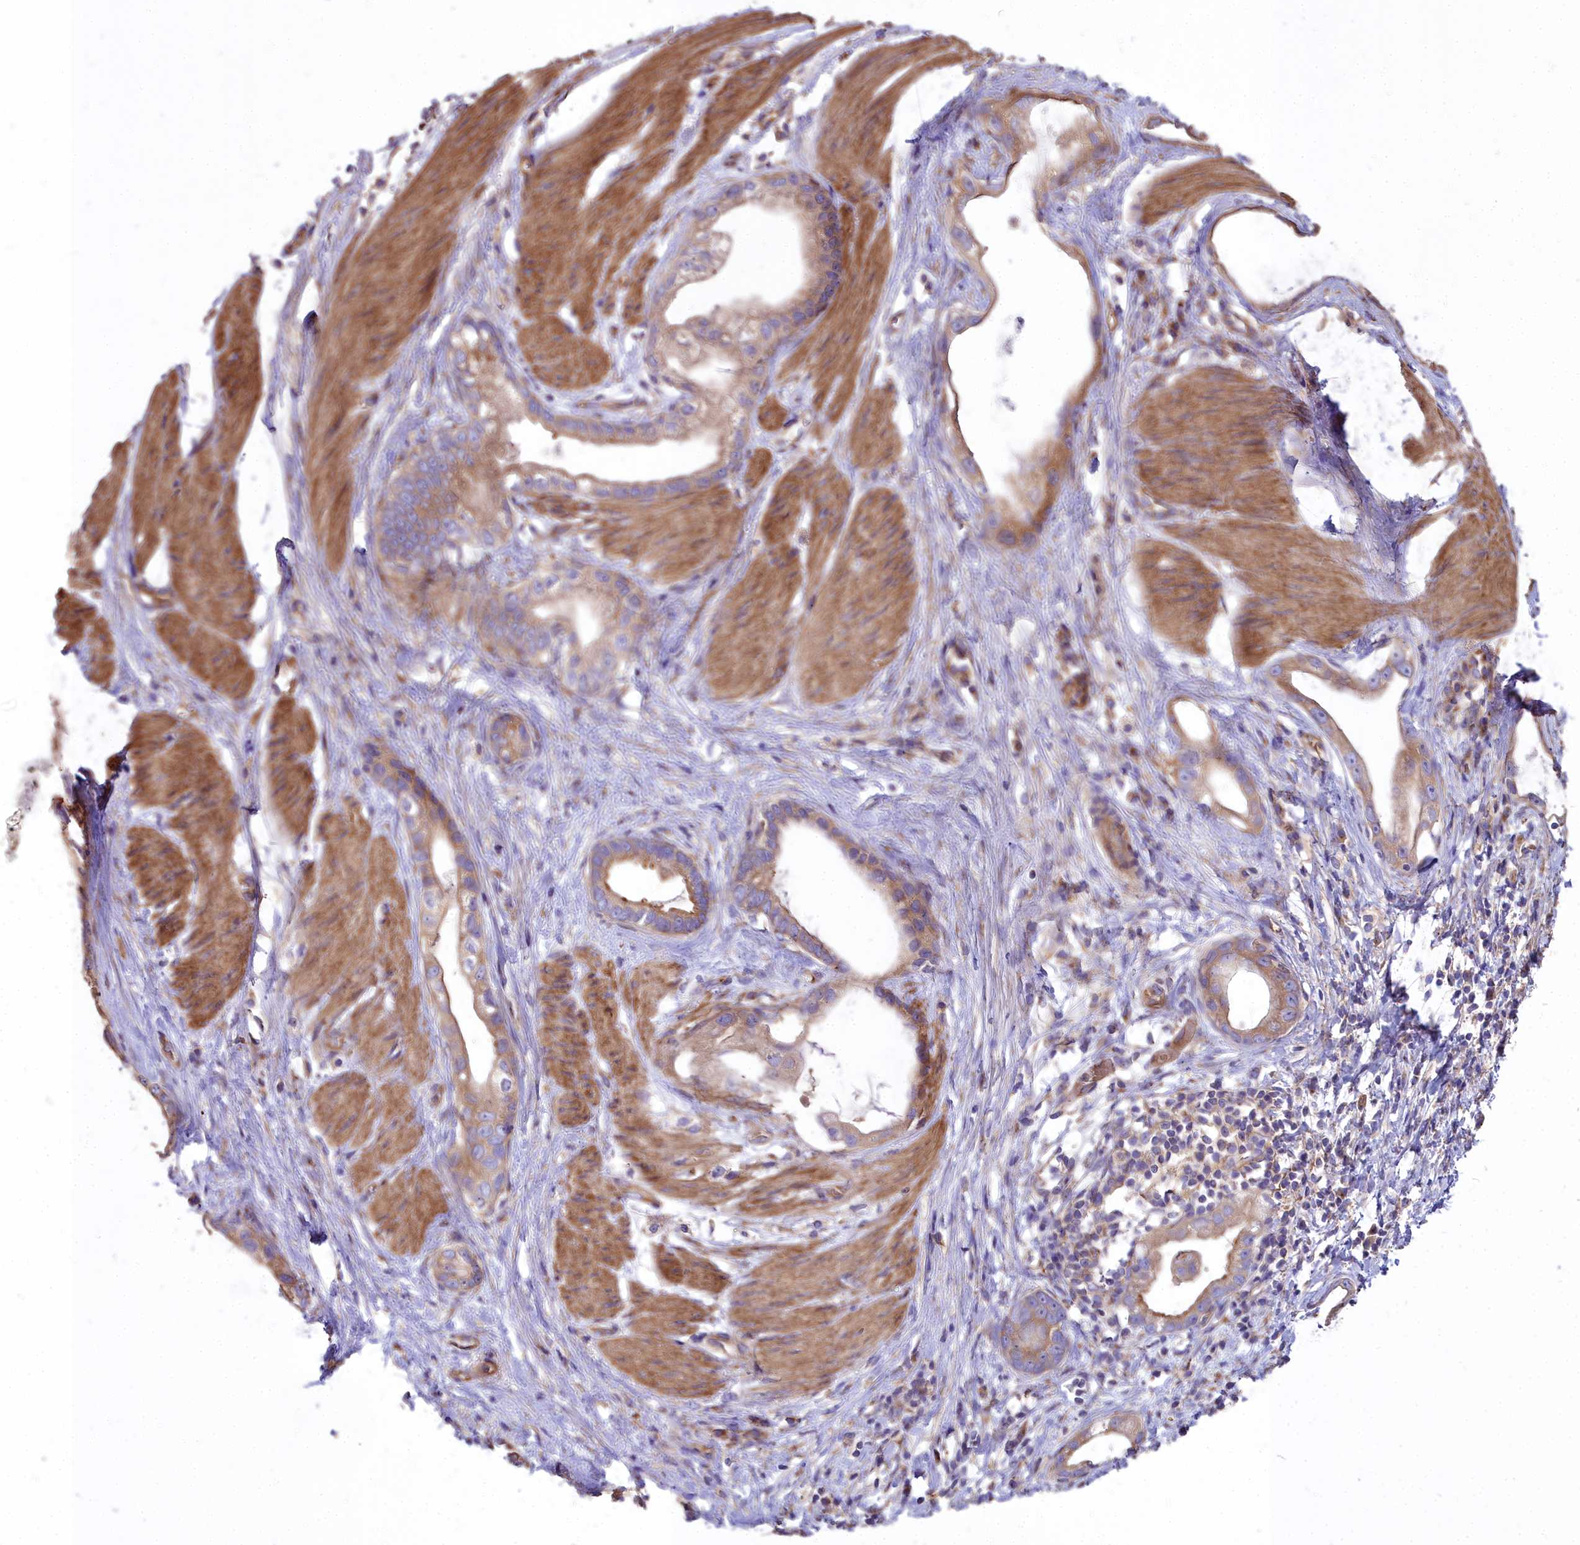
{"staining": {"intensity": "moderate", "quantity": ">75%", "location": "cytoplasmic/membranous"}, "tissue": "stomach cancer", "cell_type": "Tumor cells", "image_type": "cancer", "snomed": [{"axis": "morphology", "description": "Adenocarcinoma, NOS"}, {"axis": "topography", "description": "Stomach"}], "caption": "Immunohistochemical staining of stomach cancer (adenocarcinoma) displays medium levels of moderate cytoplasmic/membranous expression in about >75% of tumor cells.", "gene": "DCTN3", "patient": {"sex": "male", "age": 55}}